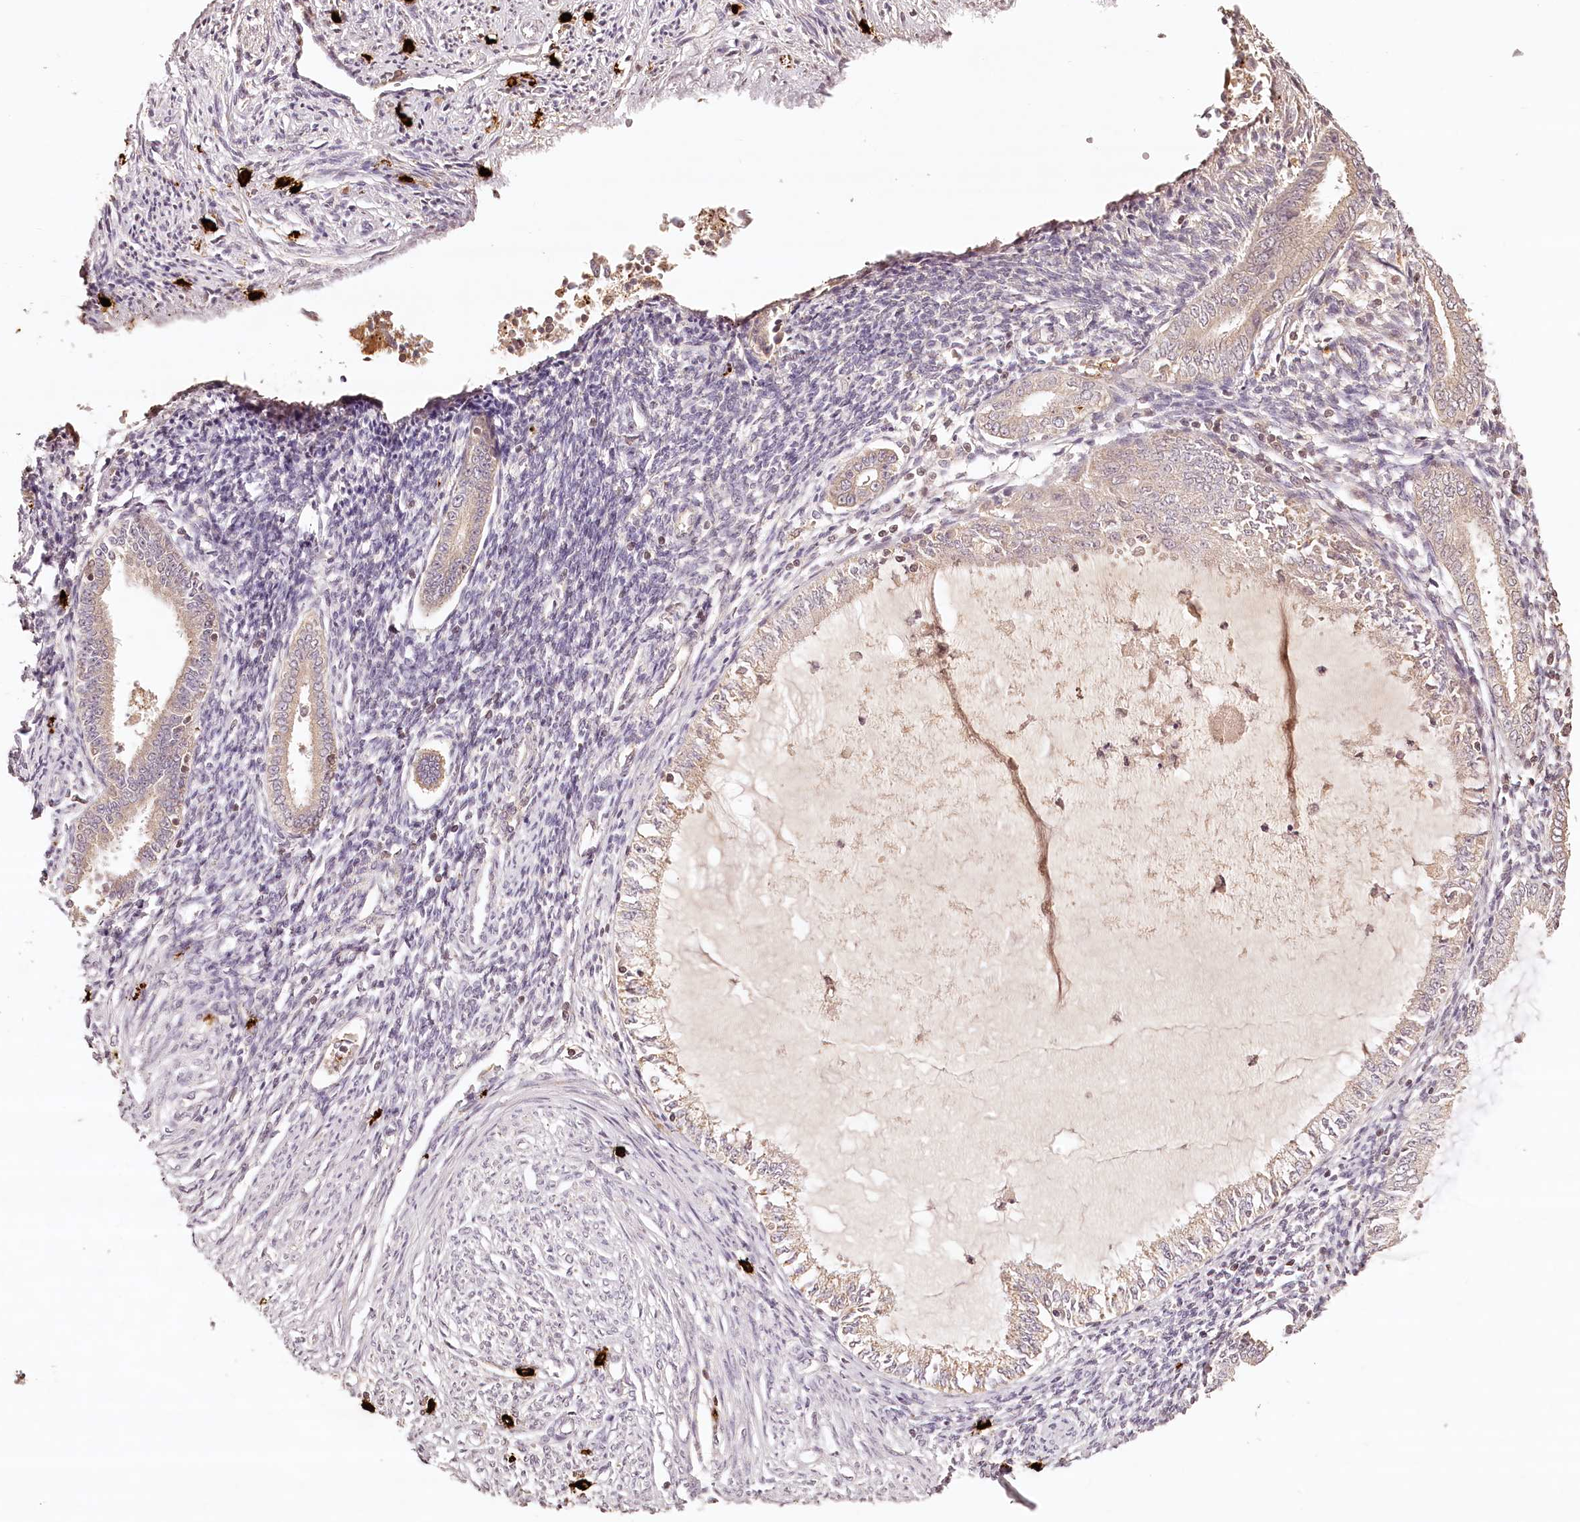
{"staining": {"intensity": "negative", "quantity": "none", "location": "none"}, "tissue": "endometrium", "cell_type": "Cells in endometrial stroma", "image_type": "normal", "snomed": [{"axis": "morphology", "description": "Normal tissue, NOS"}, {"axis": "topography", "description": "Endometrium"}], "caption": "Immunohistochemistry histopathology image of benign endometrium stained for a protein (brown), which demonstrates no positivity in cells in endometrial stroma. Brightfield microscopy of immunohistochemistry (IHC) stained with DAB (3,3'-diaminobenzidine) (brown) and hematoxylin (blue), captured at high magnification.", "gene": "SYNGR1", "patient": {"sex": "female", "age": 56}}